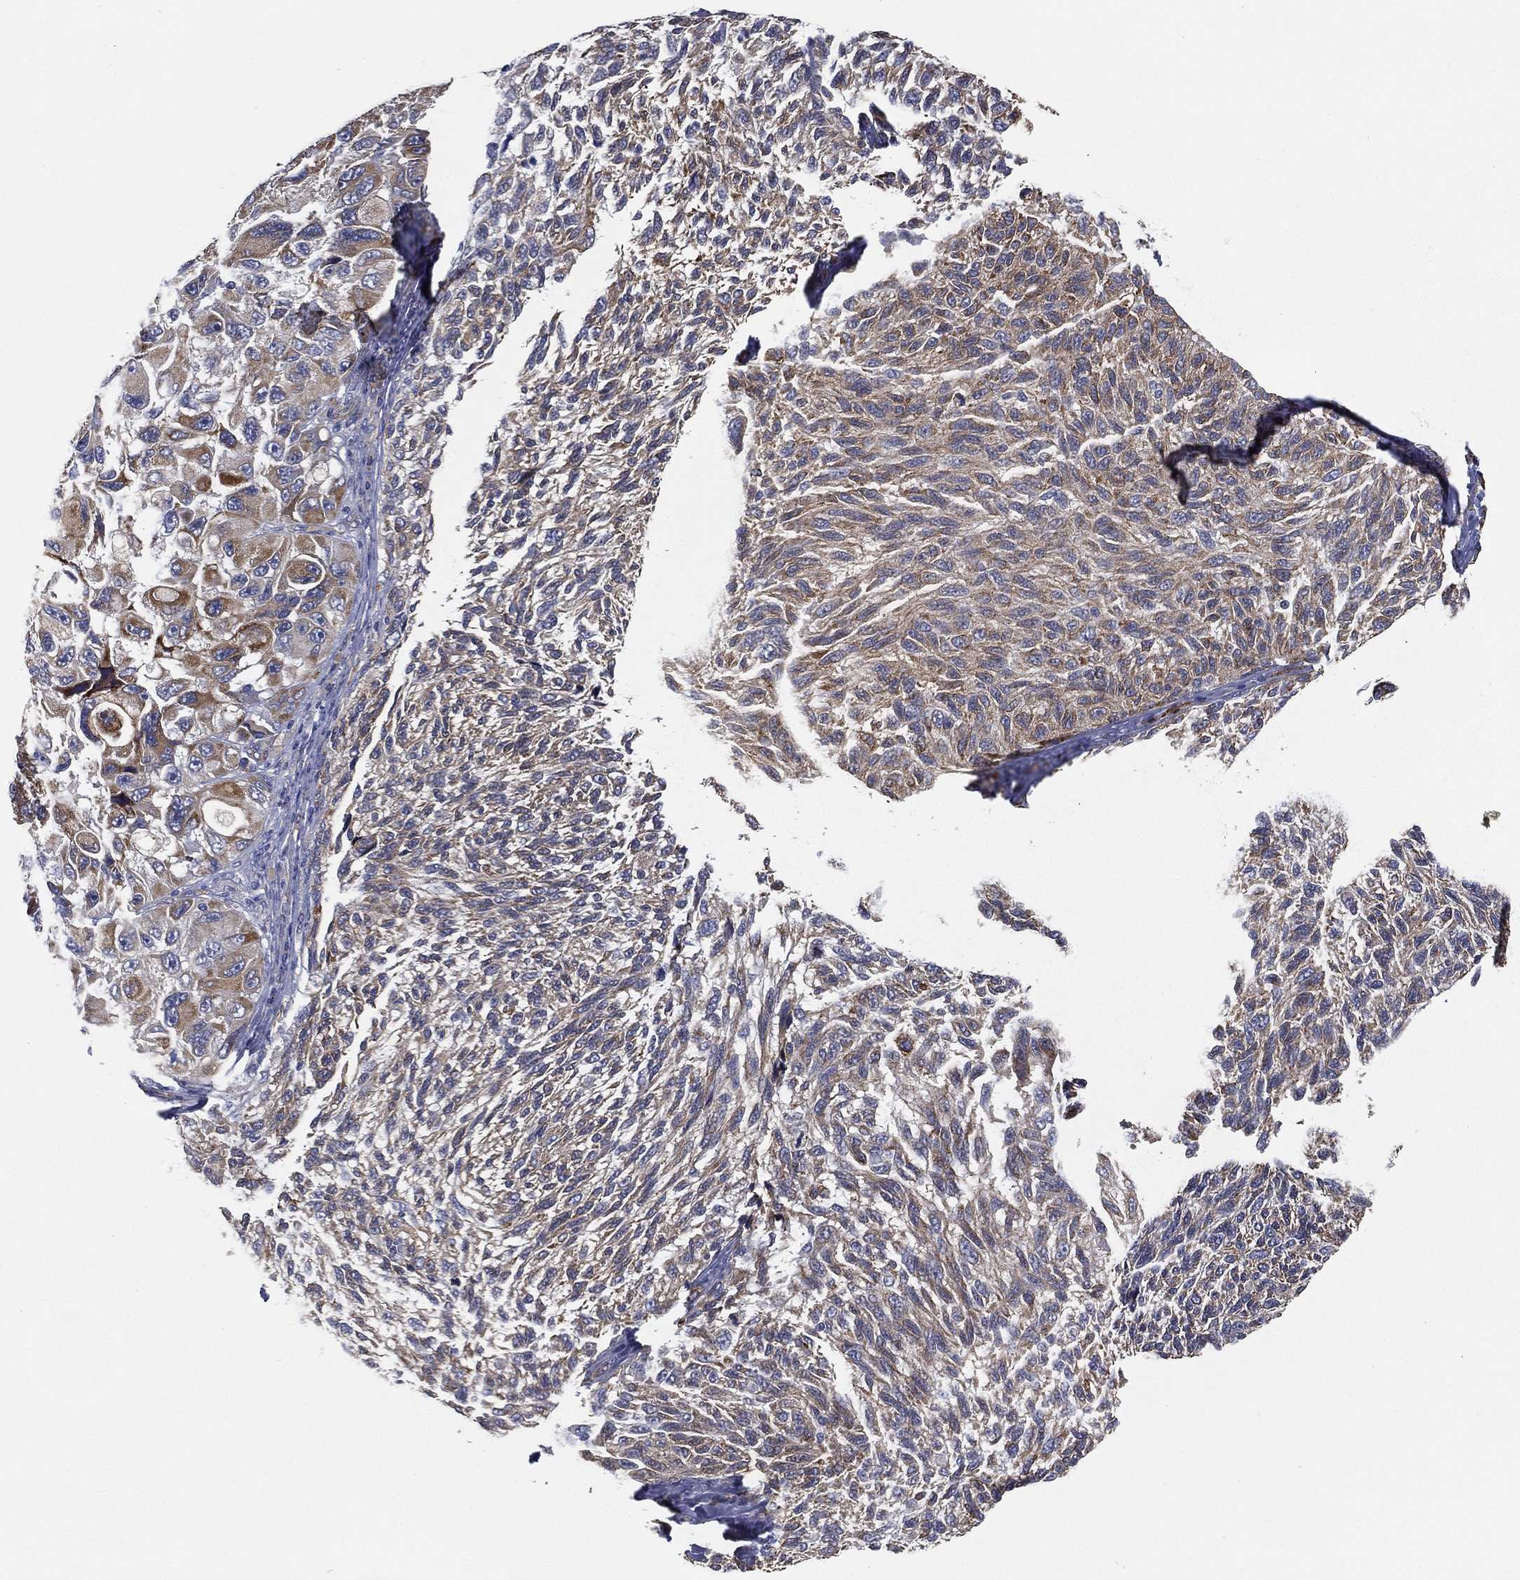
{"staining": {"intensity": "moderate", "quantity": ">75%", "location": "cytoplasmic/membranous"}, "tissue": "melanoma", "cell_type": "Tumor cells", "image_type": "cancer", "snomed": [{"axis": "morphology", "description": "Malignant melanoma, NOS"}, {"axis": "topography", "description": "Skin"}], "caption": "A micrograph of human malignant melanoma stained for a protein exhibits moderate cytoplasmic/membranous brown staining in tumor cells.", "gene": "LRRC56", "patient": {"sex": "female", "age": 73}}